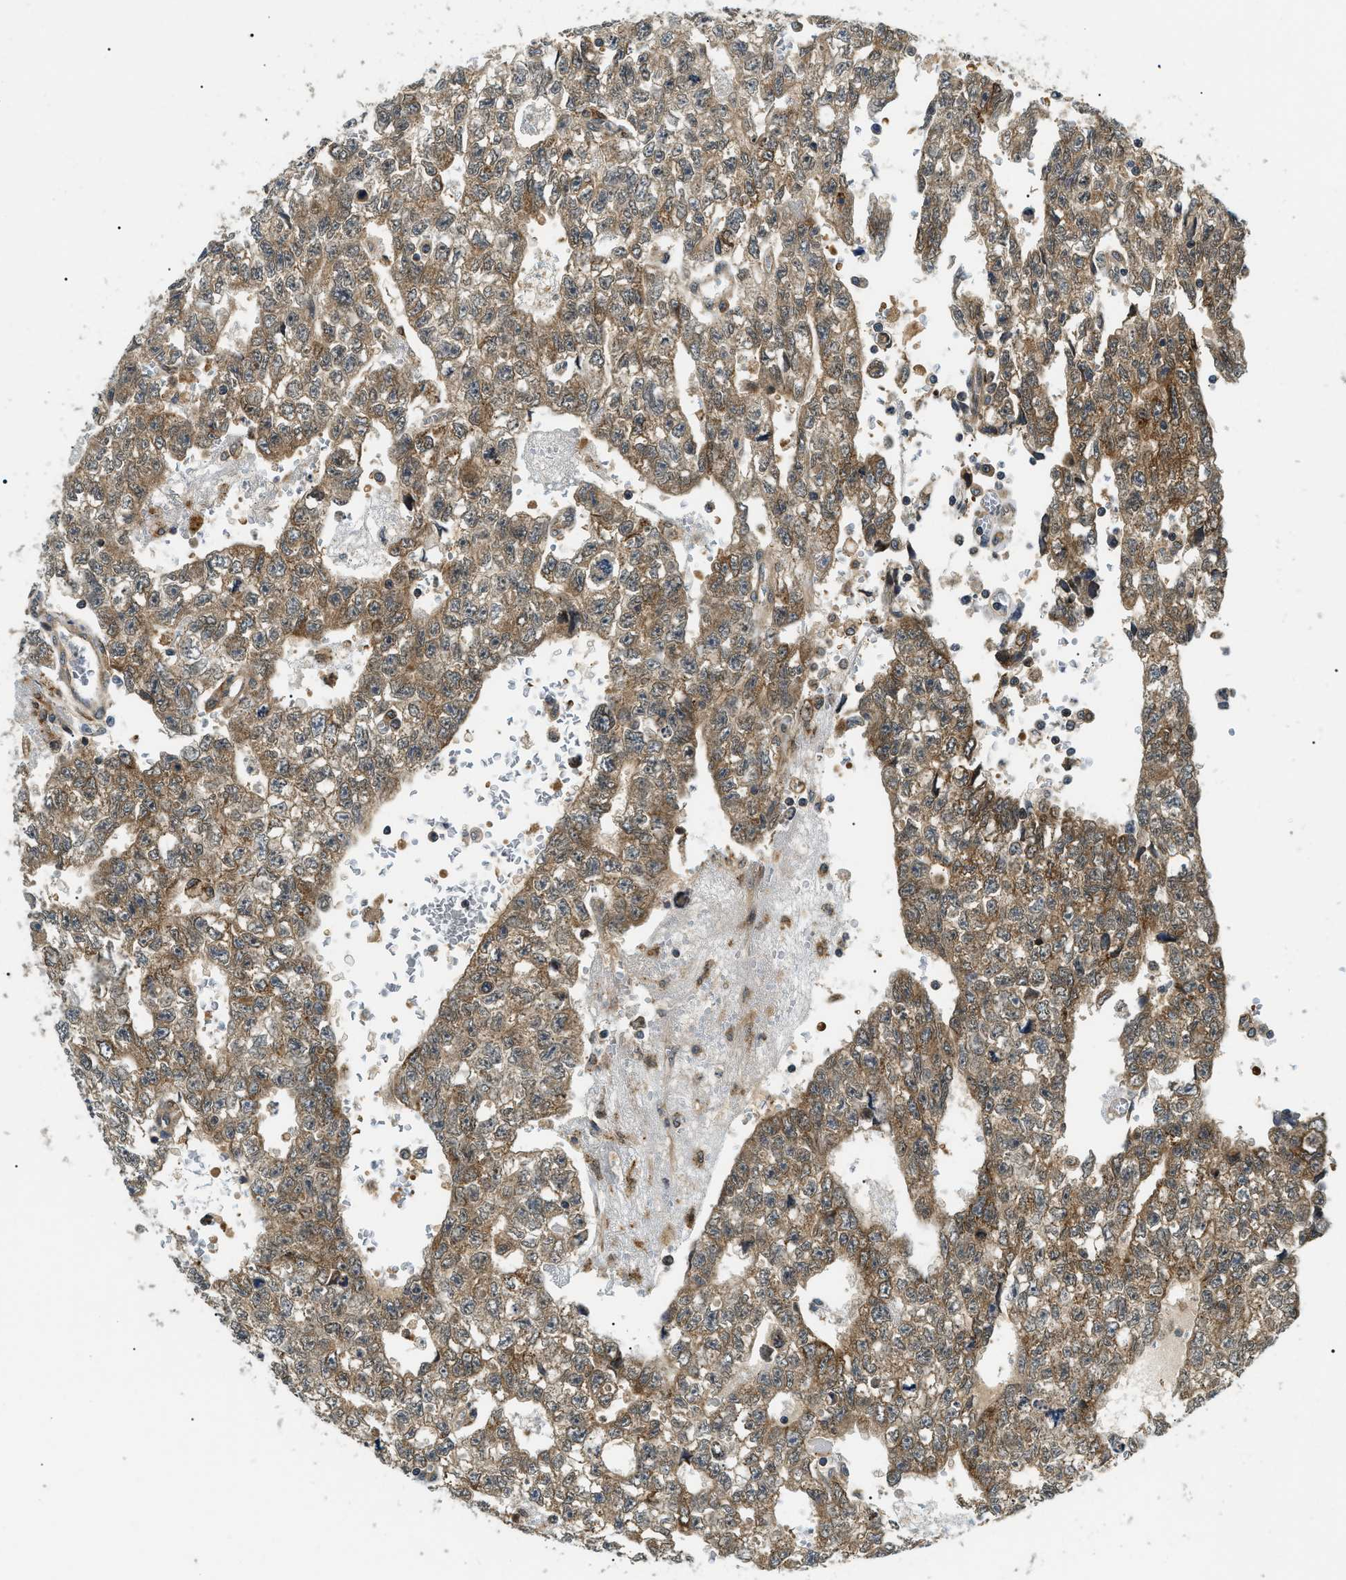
{"staining": {"intensity": "moderate", "quantity": ">75%", "location": "cytoplasmic/membranous"}, "tissue": "testis cancer", "cell_type": "Tumor cells", "image_type": "cancer", "snomed": [{"axis": "morphology", "description": "Seminoma, NOS"}, {"axis": "morphology", "description": "Carcinoma, Embryonal, NOS"}, {"axis": "topography", "description": "Testis"}], "caption": "Brown immunohistochemical staining in human testis cancer reveals moderate cytoplasmic/membranous positivity in about >75% of tumor cells.", "gene": "ATP6AP1", "patient": {"sex": "male", "age": 38}}